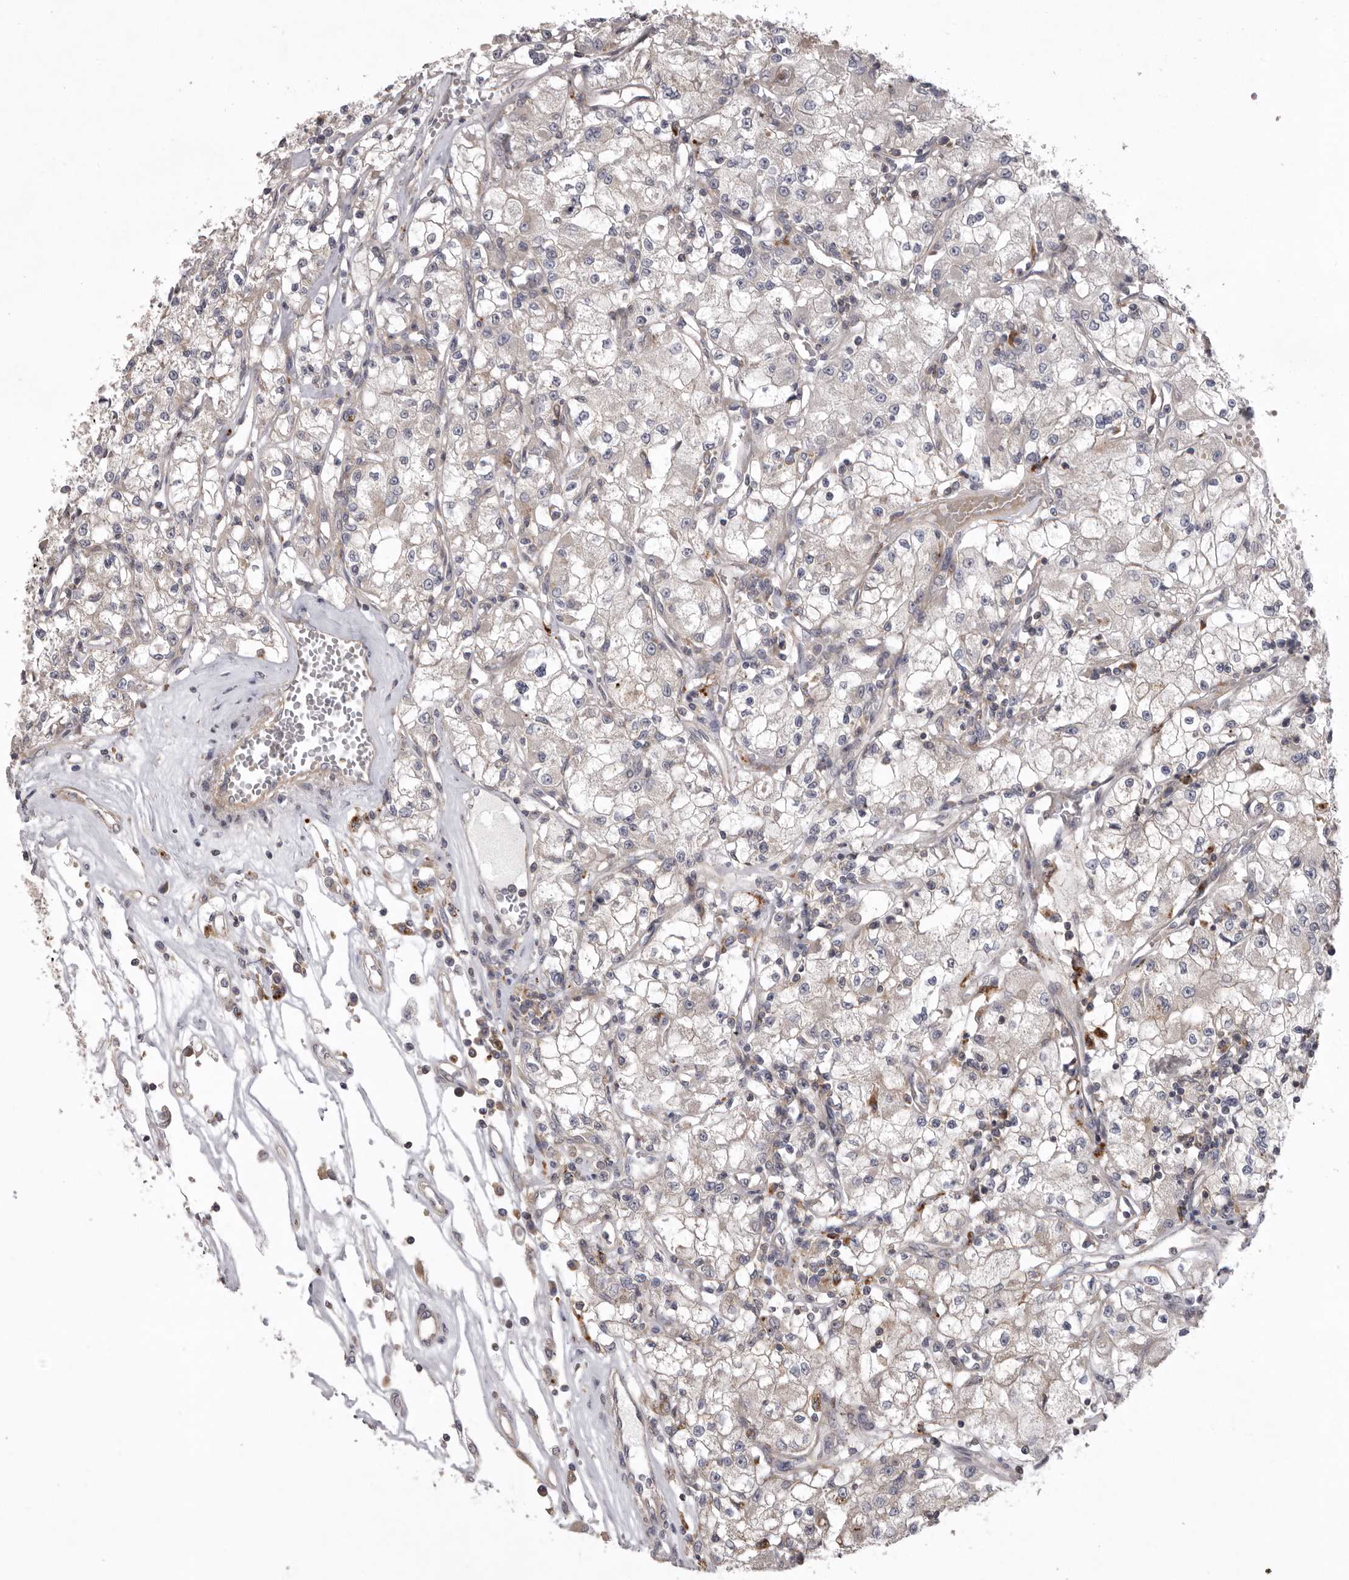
{"staining": {"intensity": "negative", "quantity": "none", "location": "none"}, "tissue": "renal cancer", "cell_type": "Tumor cells", "image_type": "cancer", "snomed": [{"axis": "morphology", "description": "Adenocarcinoma, NOS"}, {"axis": "topography", "description": "Kidney"}], "caption": "Tumor cells are negative for protein expression in human renal cancer (adenocarcinoma). (Stains: DAB (3,3'-diaminobenzidine) immunohistochemistry with hematoxylin counter stain, Microscopy: brightfield microscopy at high magnification).", "gene": "WDR47", "patient": {"sex": "female", "age": 59}}